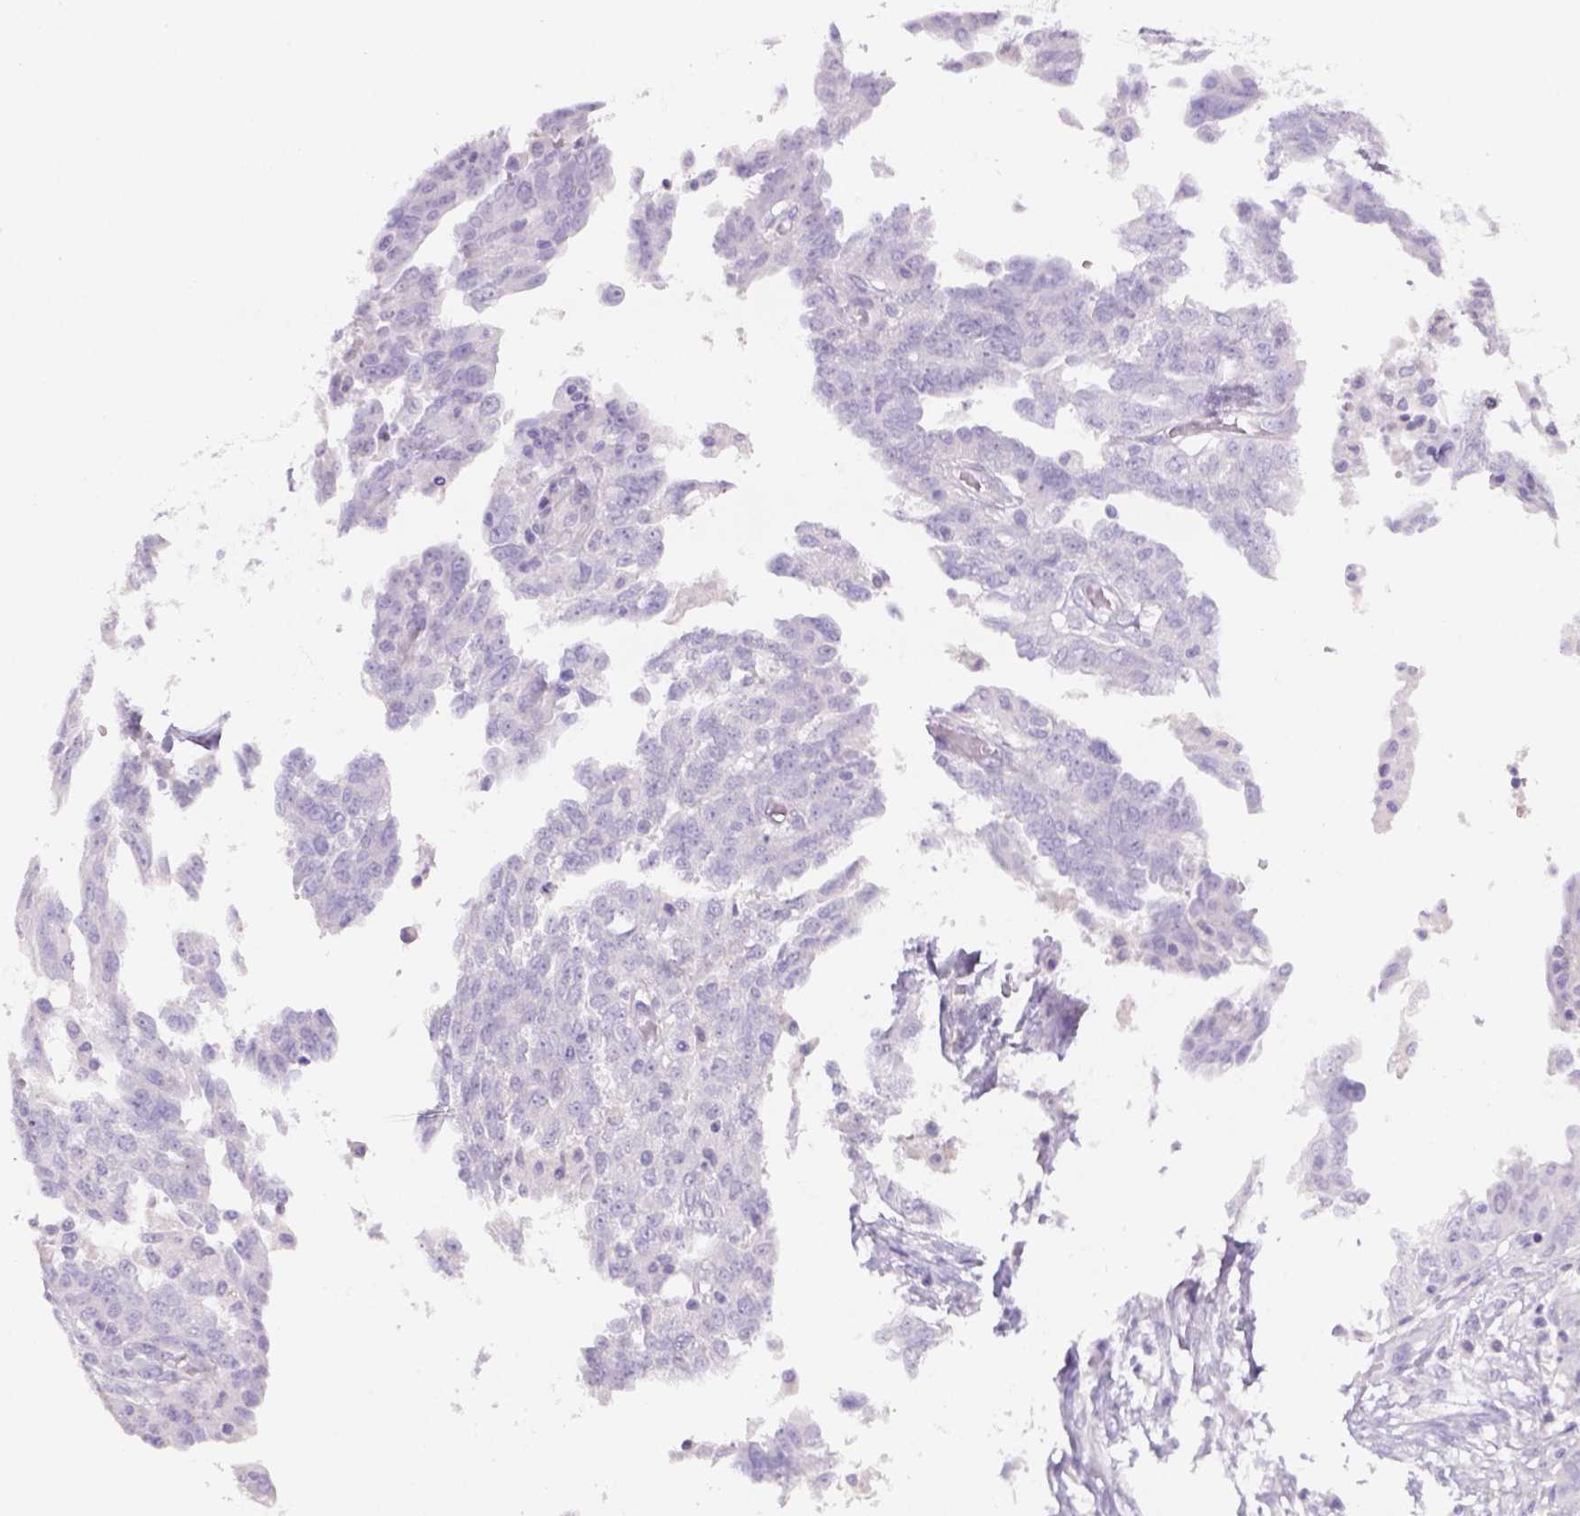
{"staining": {"intensity": "negative", "quantity": "none", "location": "none"}, "tissue": "ovarian cancer", "cell_type": "Tumor cells", "image_type": "cancer", "snomed": [{"axis": "morphology", "description": "Cystadenocarcinoma, serous, NOS"}, {"axis": "topography", "description": "Ovary"}], "caption": "Tumor cells show no significant expression in ovarian cancer (serous cystadenocarcinoma). The staining is performed using DAB brown chromogen with nuclei counter-stained in using hematoxylin.", "gene": "TENM4", "patient": {"sex": "female", "age": 67}}